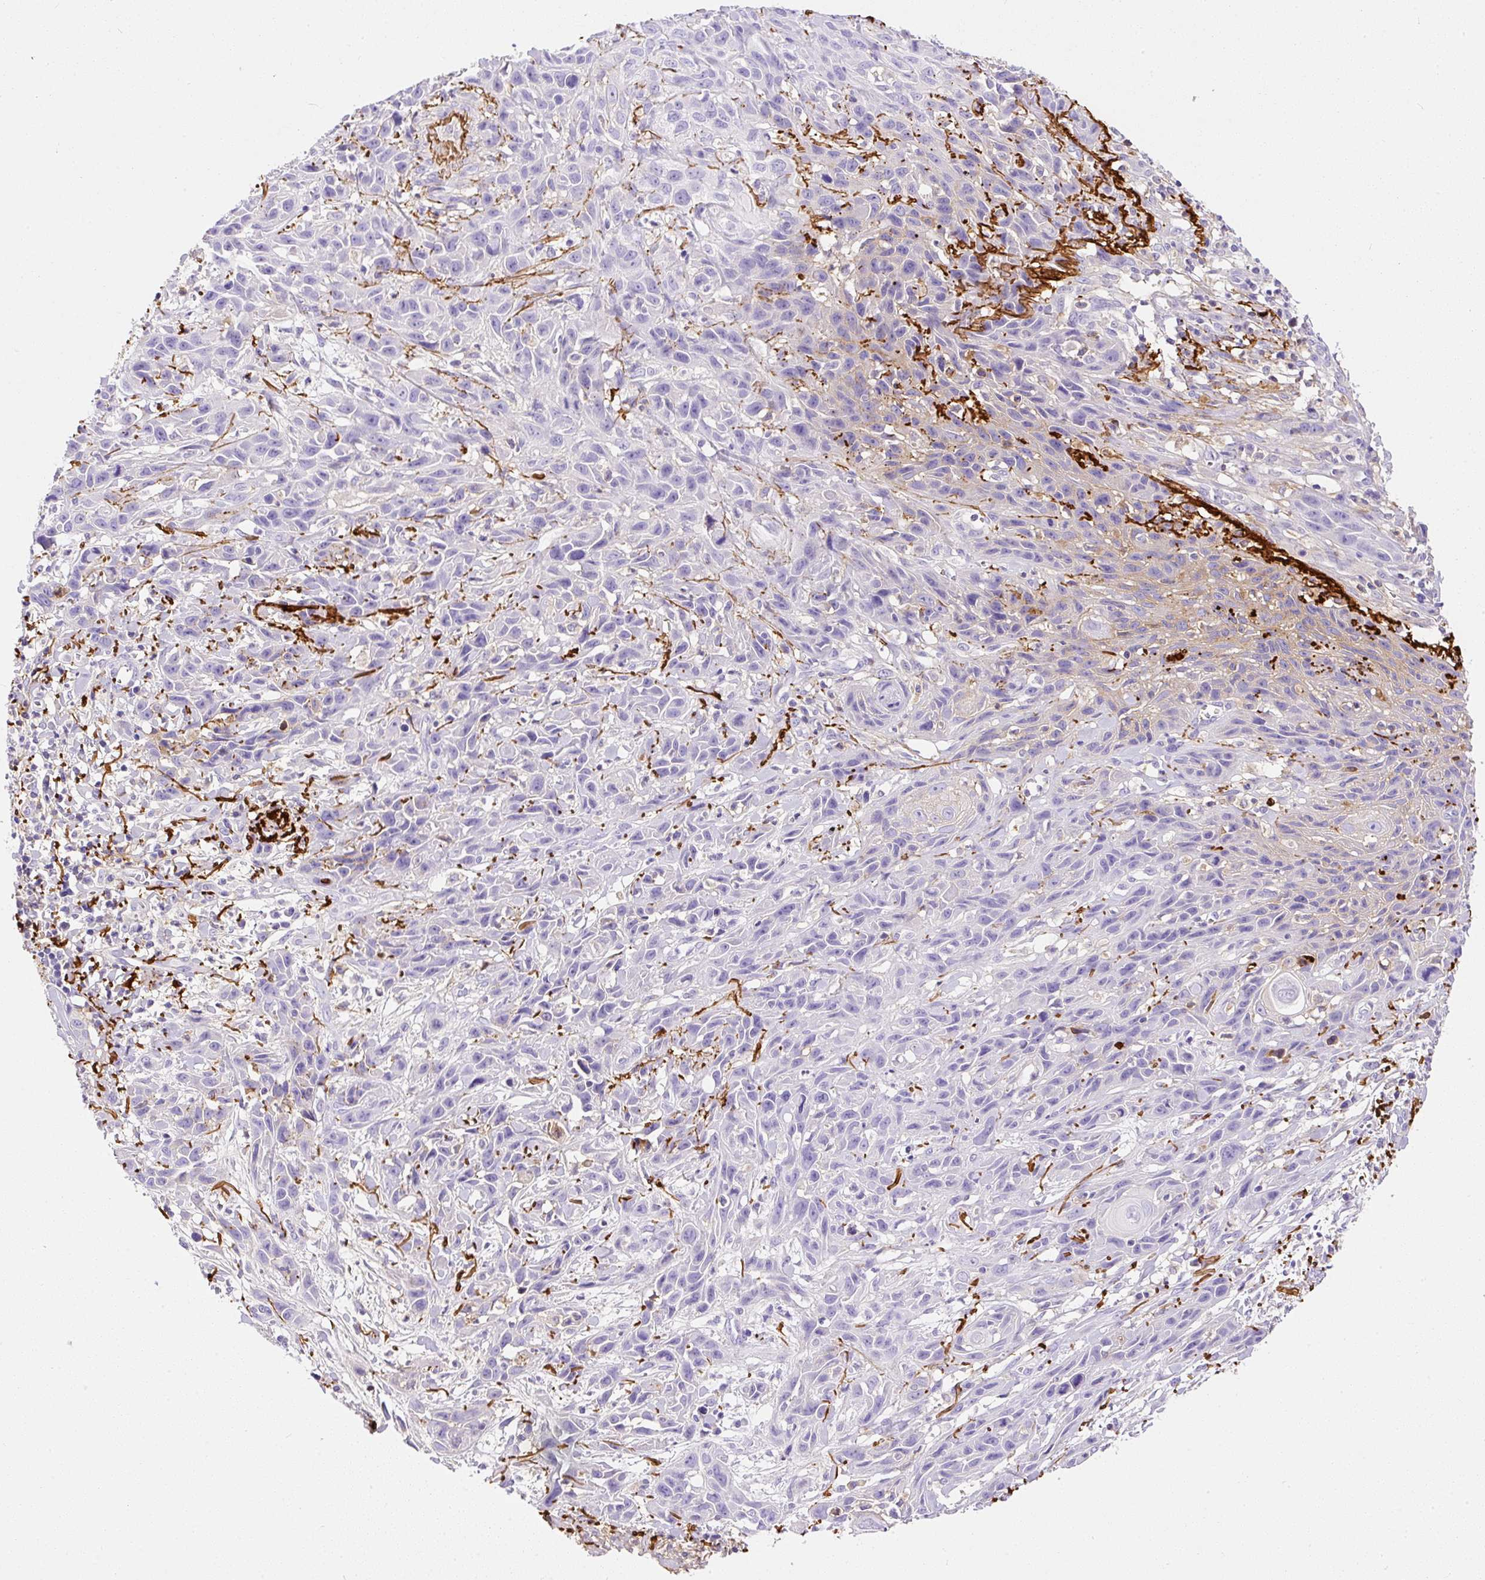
{"staining": {"intensity": "negative", "quantity": "none", "location": "none"}, "tissue": "skin cancer", "cell_type": "Tumor cells", "image_type": "cancer", "snomed": [{"axis": "morphology", "description": "Squamous cell carcinoma, NOS"}, {"axis": "topography", "description": "Skin"}, {"axis": "topography", "description": "Vulva"}], "caption": "Tumor cells are negative for brown protein staining in skin cancer (squamous cell carcinoma).", "gene": "APCS", "patient": {"sex": "female", "age": 83}}